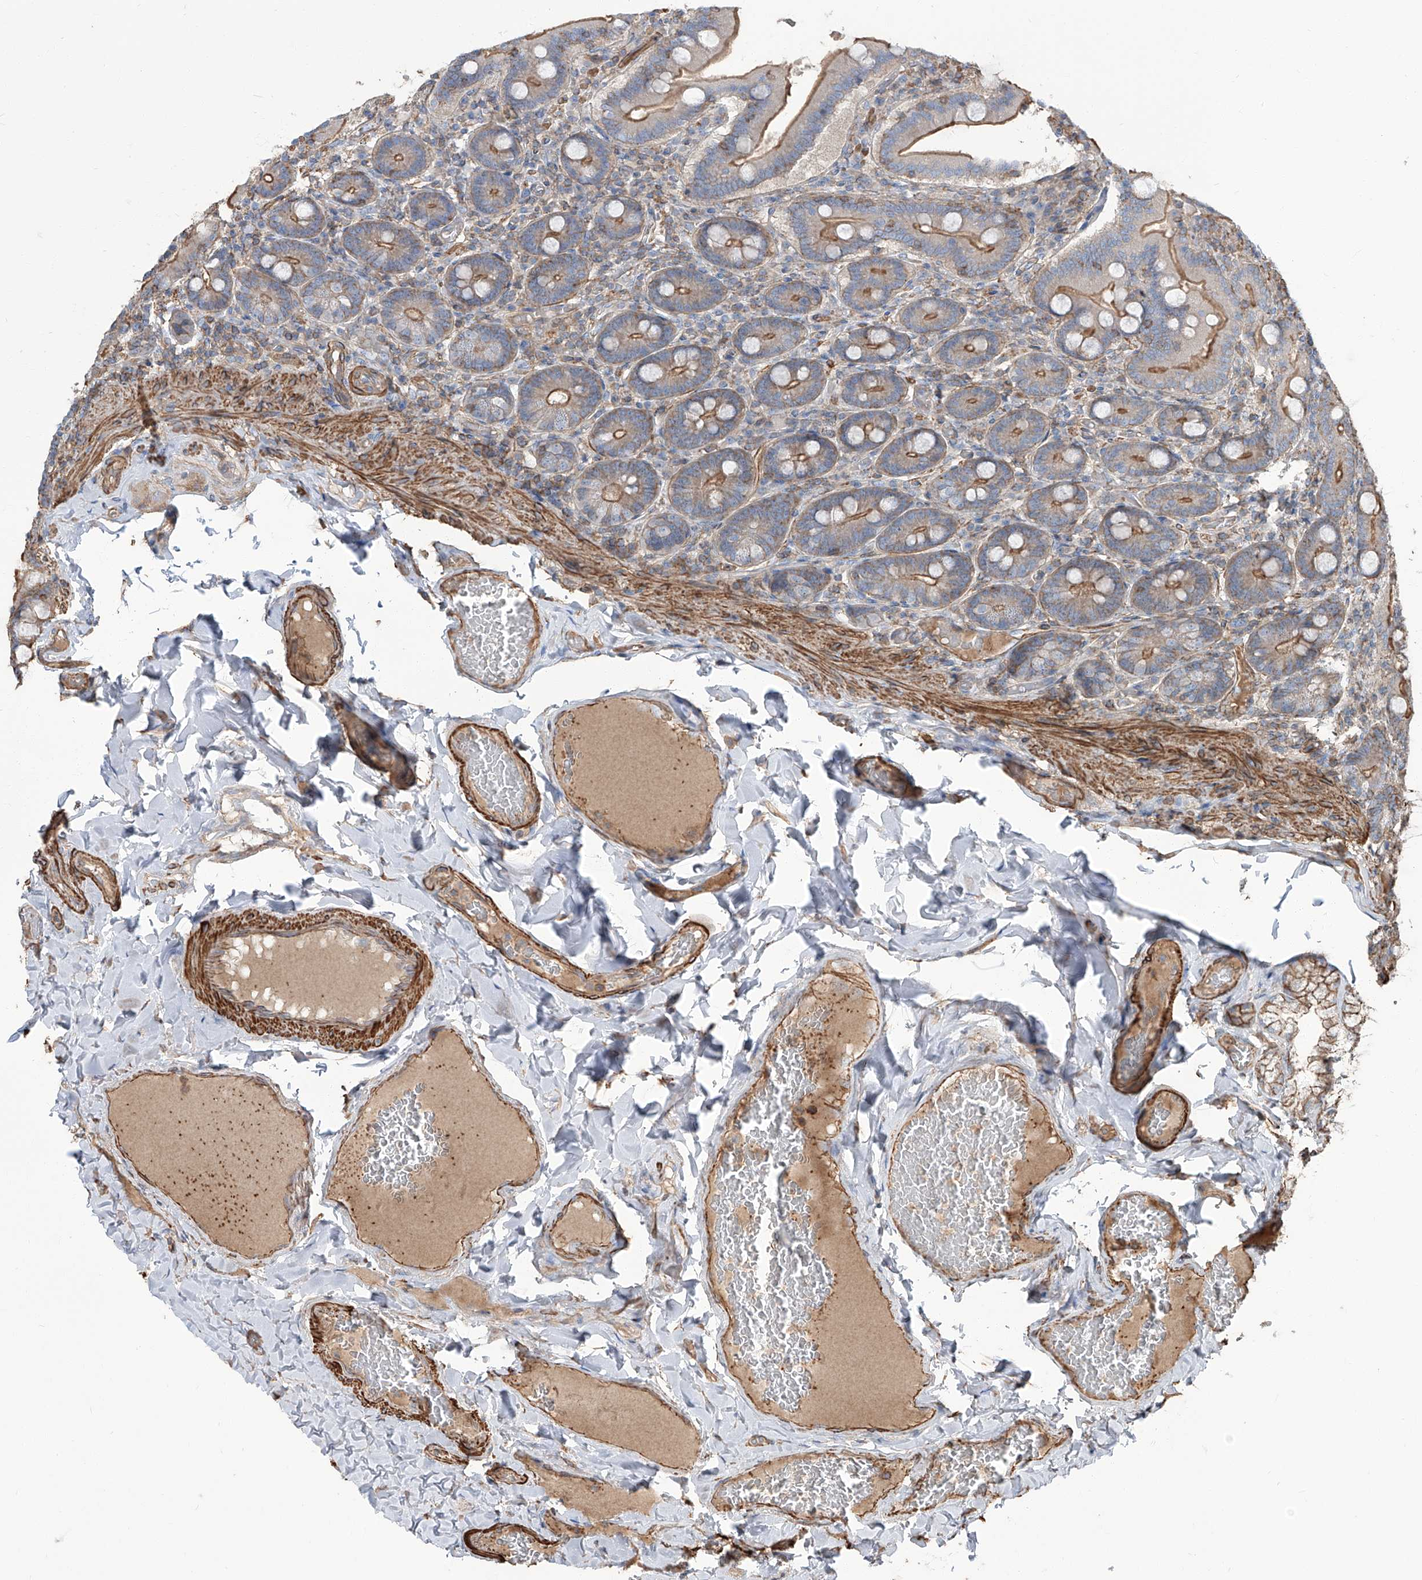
{"staining": {"intensity": "moderate", "quantity": "25%-75%", "location": "cytoplasmic/membranous"}, "tissue": "duodenum", "cell_type": "Glandular cells", "image_type": "normal", "snomed": [{"axis": "morphology", "description": "Normal tissue, NOS"}, {"axis": "topography", "description": "Duodenum"}], "caption": "Human duodenum stained for a protein (brown) demonstrates moderate cytoplasmic/membranous positive expression in approximately 25%-75% of glandular cells.", "gene": "PIEZO2", "patient": {"sex": "female", "age": 62}}